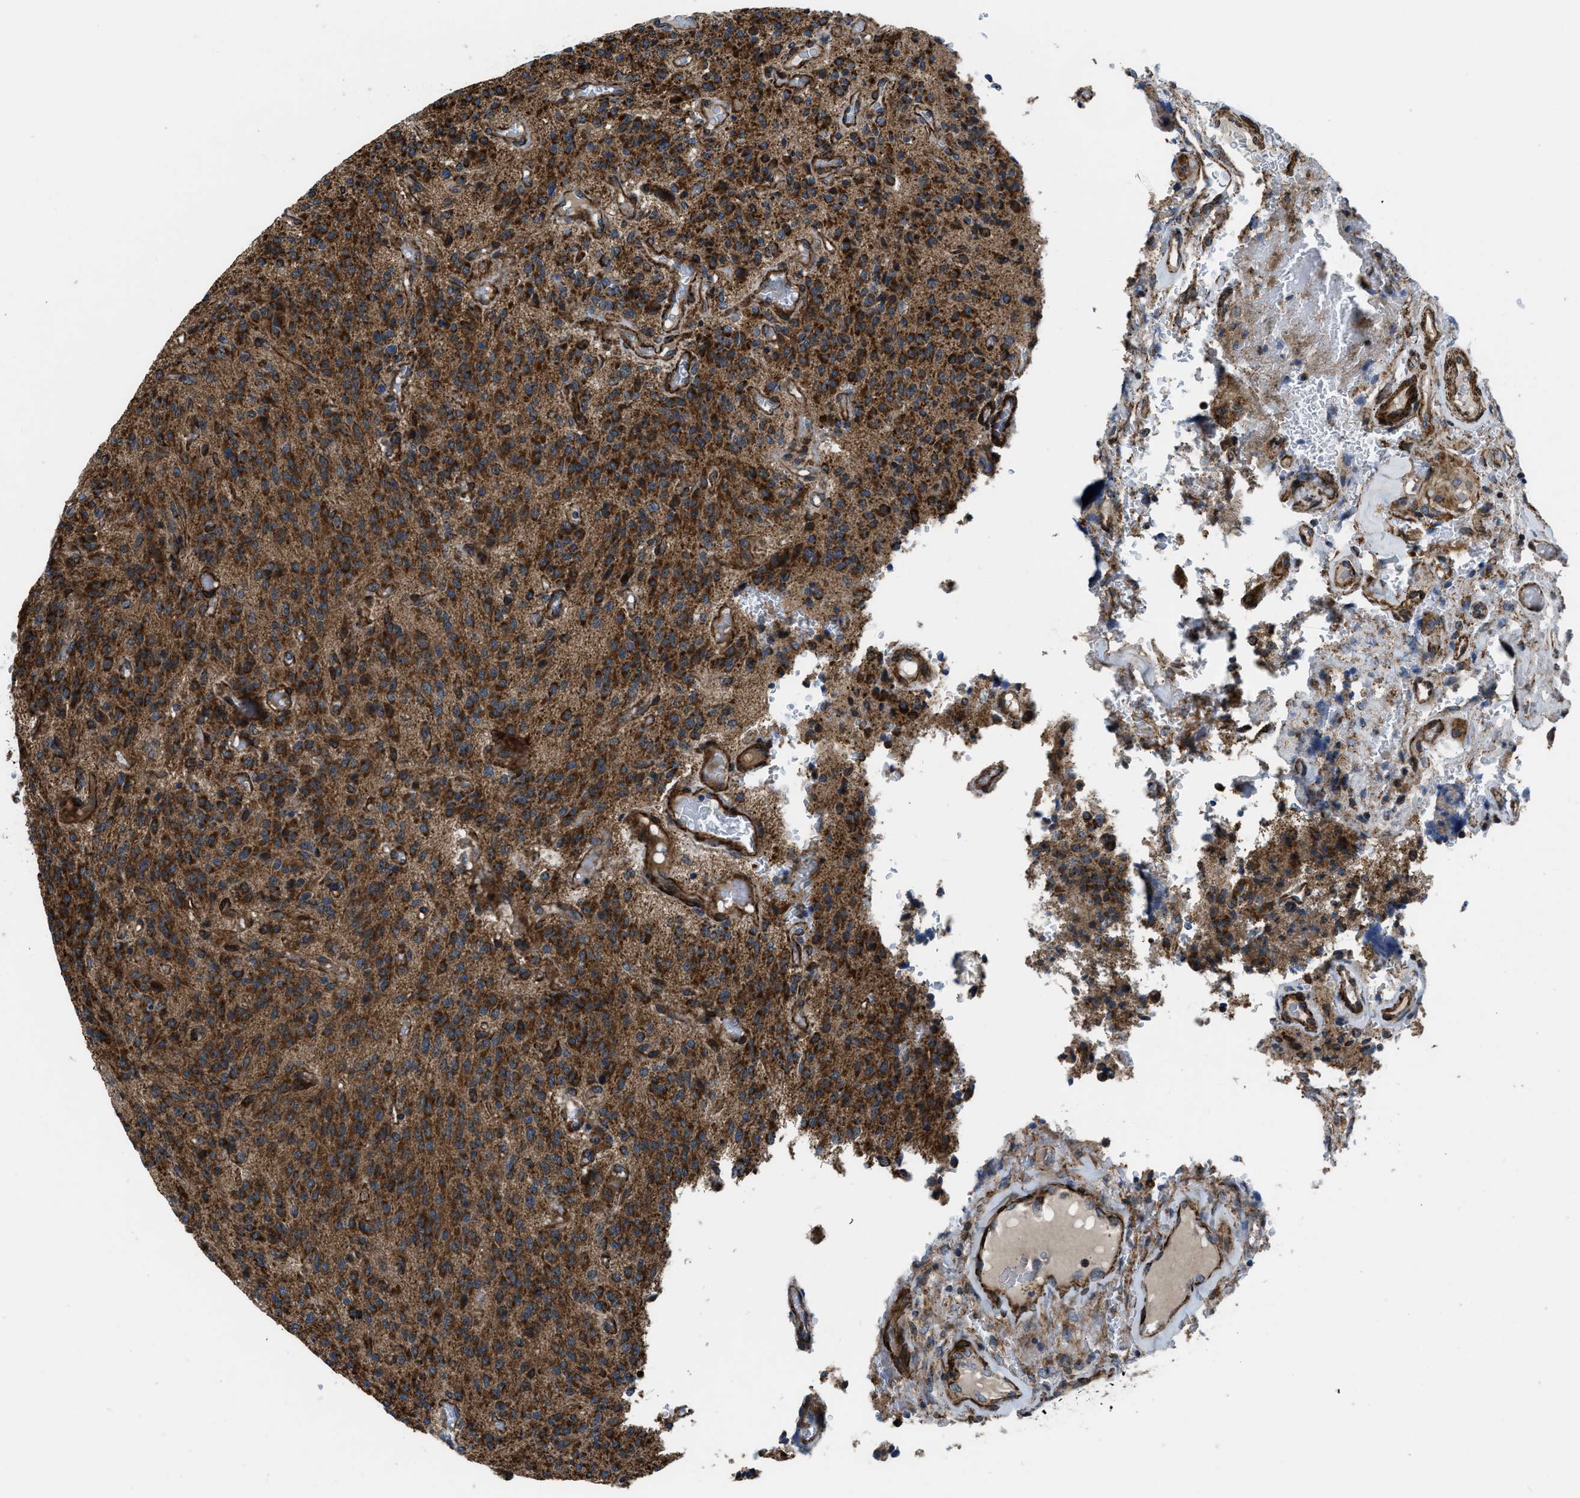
{"staining": {"intensity": "strong", "quantity": ">75%", "location": "cytoplasmic/membranous"}, "tissue": "glioma", "cell_type": "Tumor cells", "image_type": "cancer", "snomed": [{"axis": "morphology", "description": "Glioma, malignant, High grade"}, {"axis": "topography", "description": "Brain"}], "caption": "Malignant high-grade glioma stained for a protein (brown) demonstrates strong cytoplasmic/membranous positive staining in about >75% of tumor cells.", "gene": "GSDME", "patient": {"sex": "male", "age": 34}}